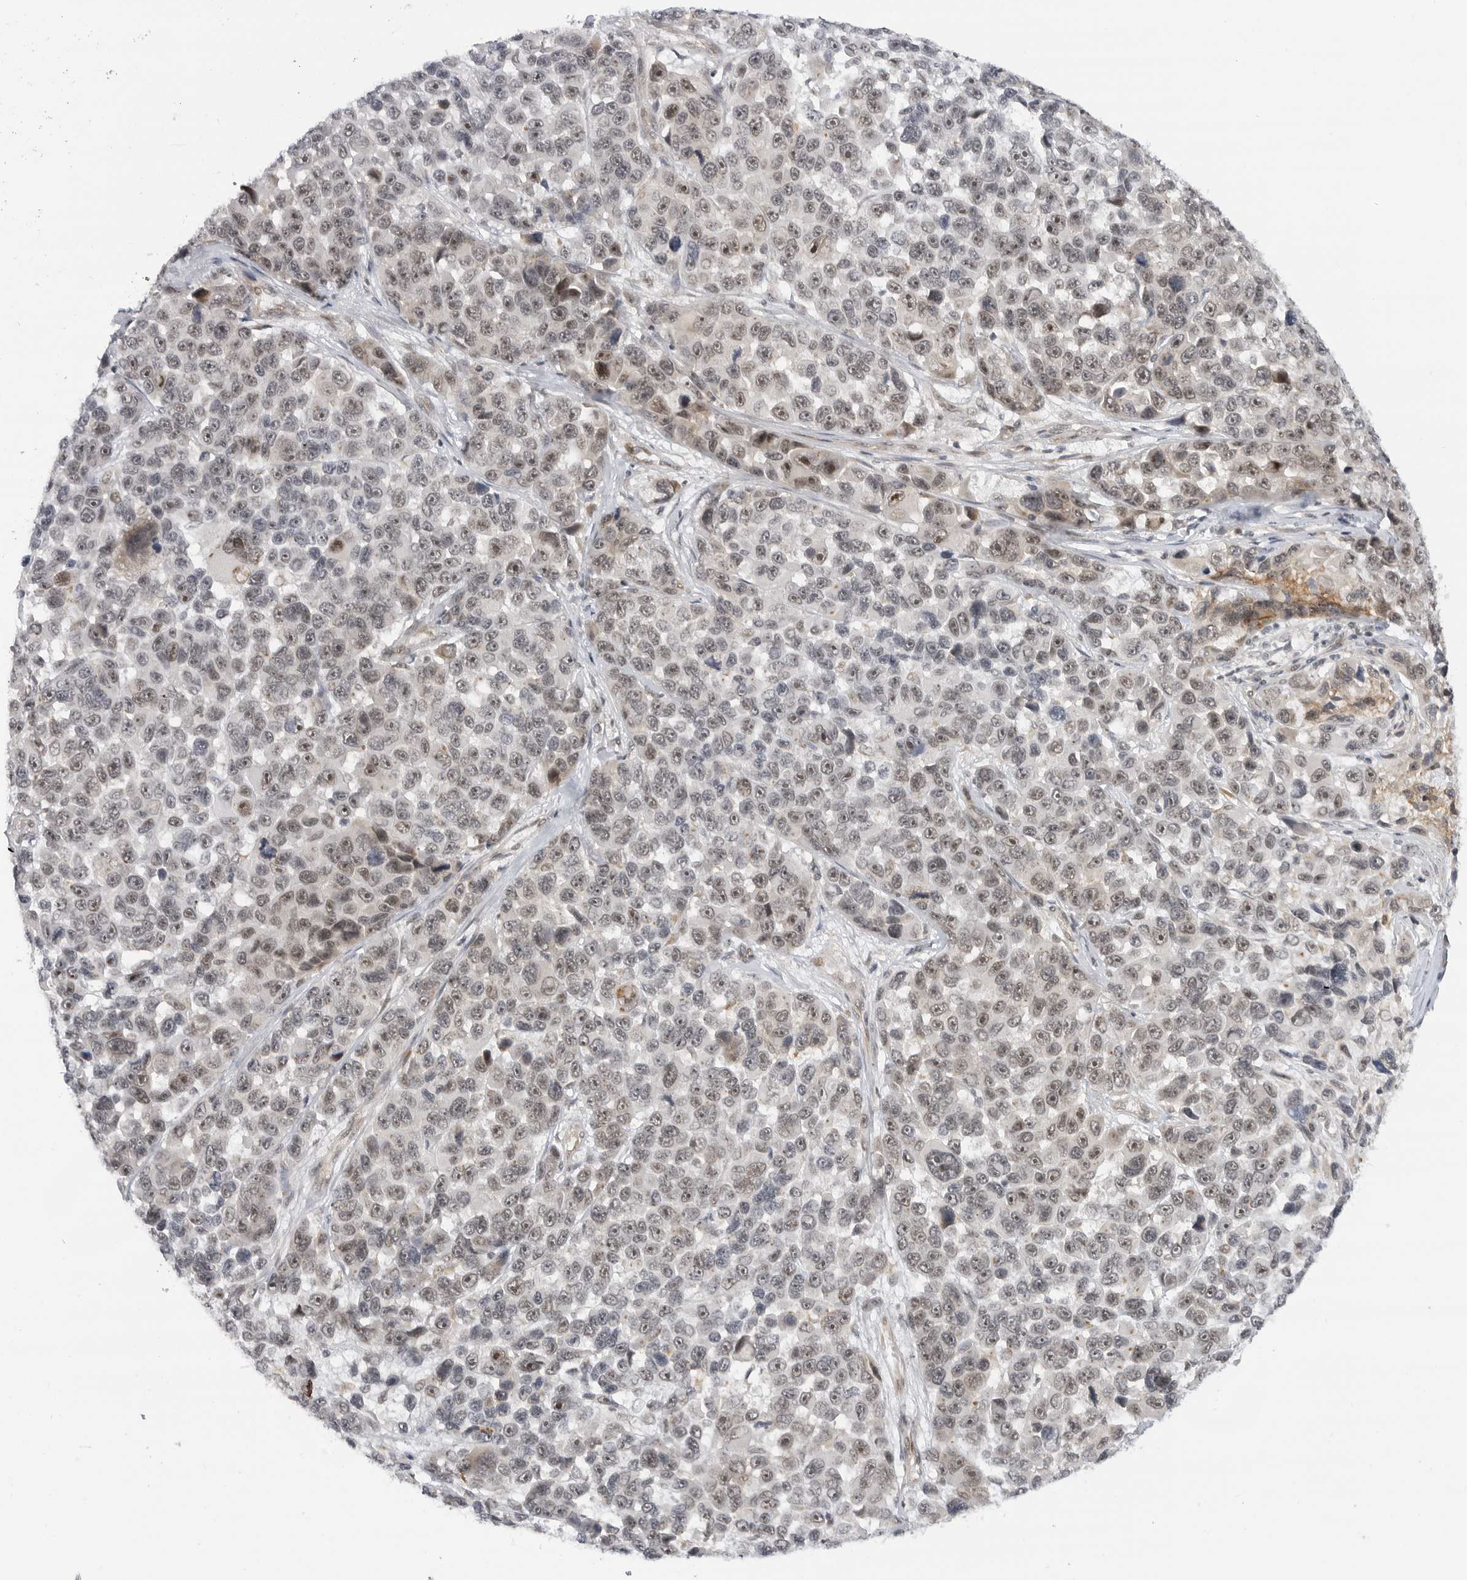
{"staining": {"intensity": "moderate", "quantity": "25%-75%", "location": "nuclear"}, "tissue": "melanoma", "cell_type": "Tumor cells", "image_type": "cancer", "snomed": [{"axis": "morphology", "description": "Malignant melanoma, NOS"}, {"axis": "topography", "description": "Skin"}], "caption": "Melanoma stained for a protein (brown) exhibits moderate nuclear positive expression in about 25%-75% of tumor cells.", "gene": "CEP295NL", "patient": {"sex": "male", "age": 53}}